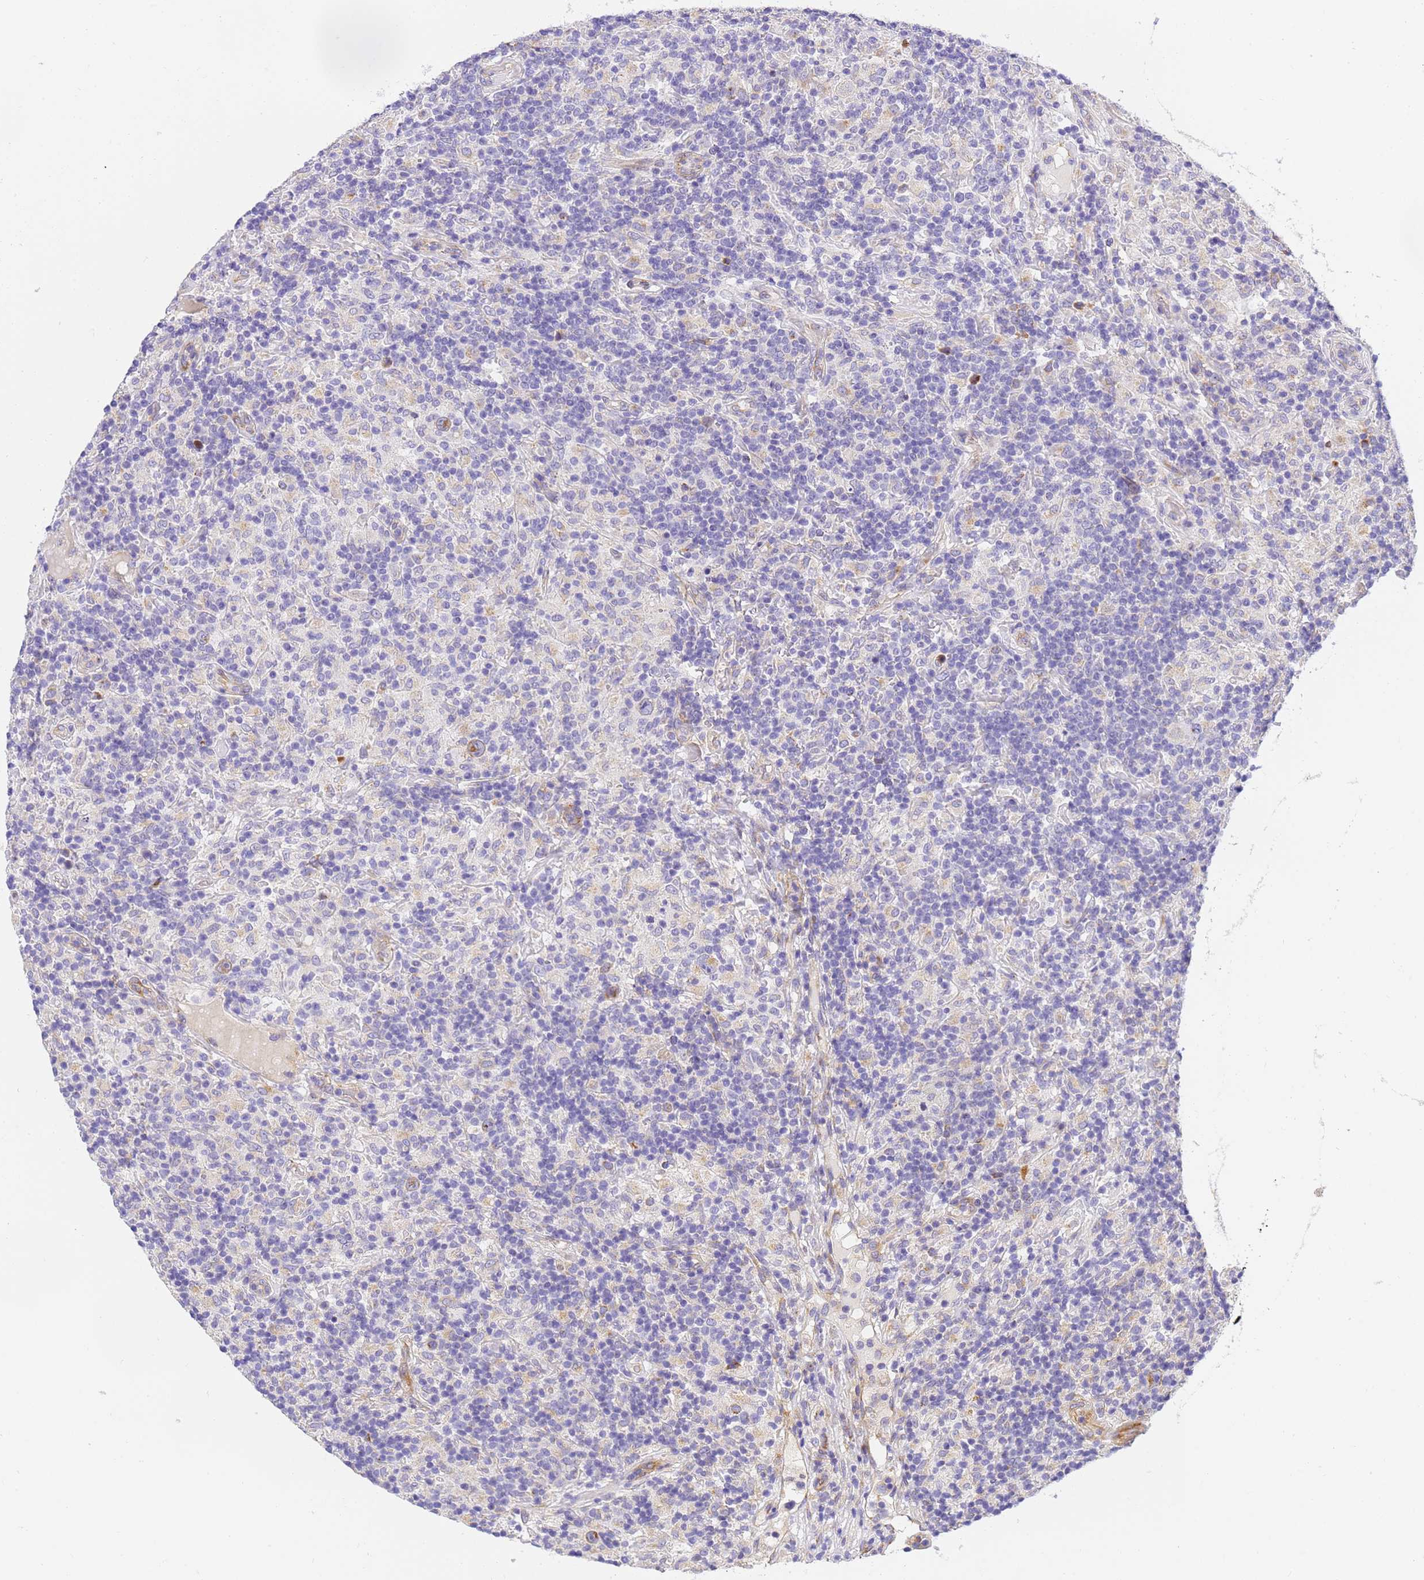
{"staining": {"intensity": "negative", "quantity": "none", "location": "none"}, "tissue": "lymphoma", "cell_type": "Tumor cells", "image_type": "cancer", "snomed": [{"axis": "morphology", "description": "Hodgkin's disease, NOS"}, {"axis": "topography", "description": "Lymph node"}], "caption": "The histopathology image displays no staining of tumor cells in Hodgkin's disease. The staining was performed using DAB (3,3'-diaminobenzidine) to visualize the protein expression in brown, while the nuclei were stained in blue with hematoxylin (Magnification: 20x).", "gene": "RHBDD3", "patient": {"sex": "male", "age": 70}}